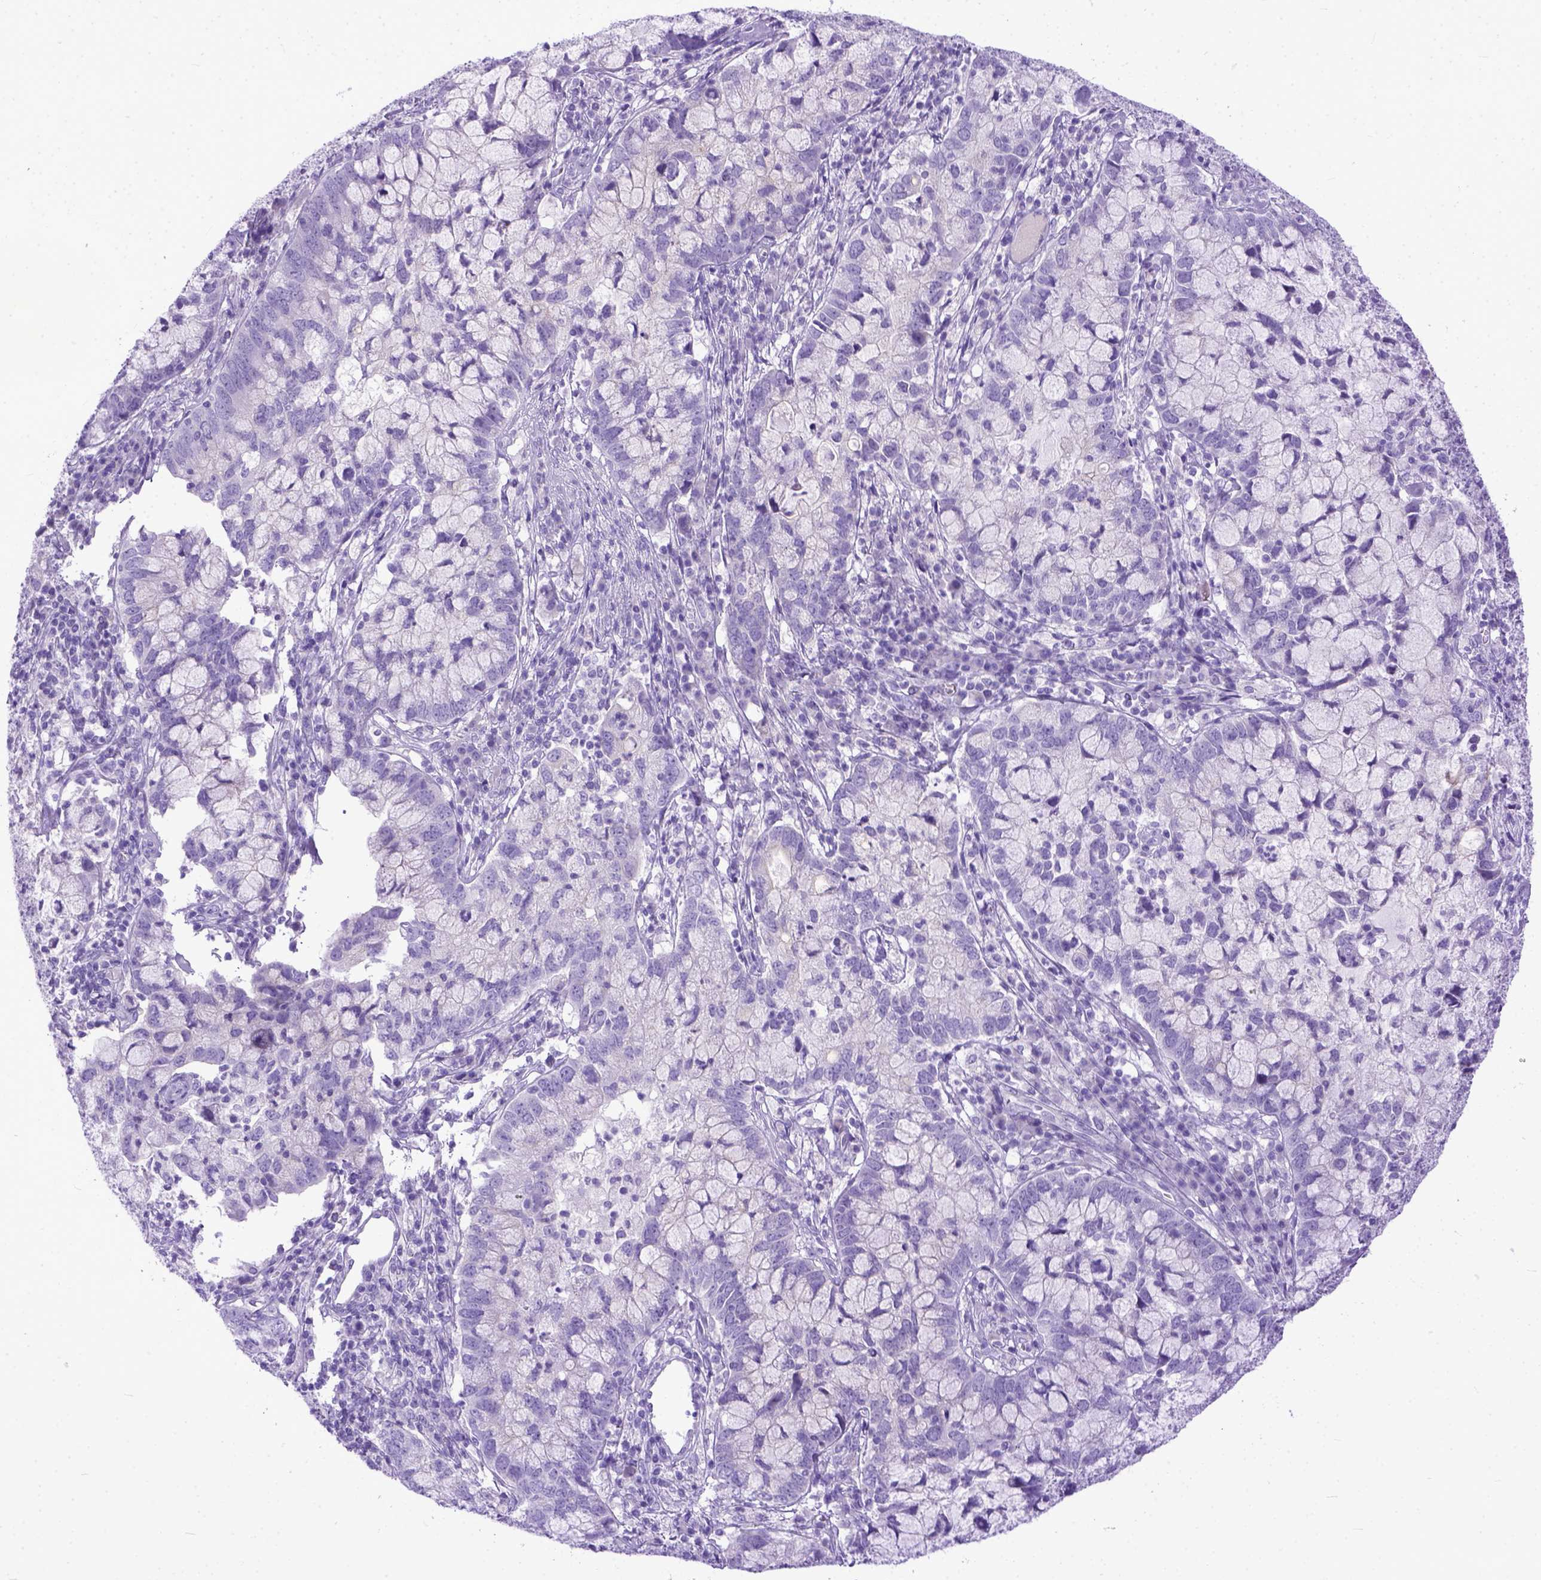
{"staining": {"intensity": "negative", "quantity": "none", "location": "none"}, "tissue": "cervical cancer", "cell_type": "Tumor cells", "image_type": "cancer", "snomed": [{"axis": "morphology", "description": "Adenocarcinoma, NOS"}, {"axis": "topography", "description": "Cervix"}], "caption": "Immunohistochemical staining of human cervical adenocarcinoma shows no significant expression in tumor cells.", "gene": "PPL", "patient": {"sex": "female", "age": 40}}